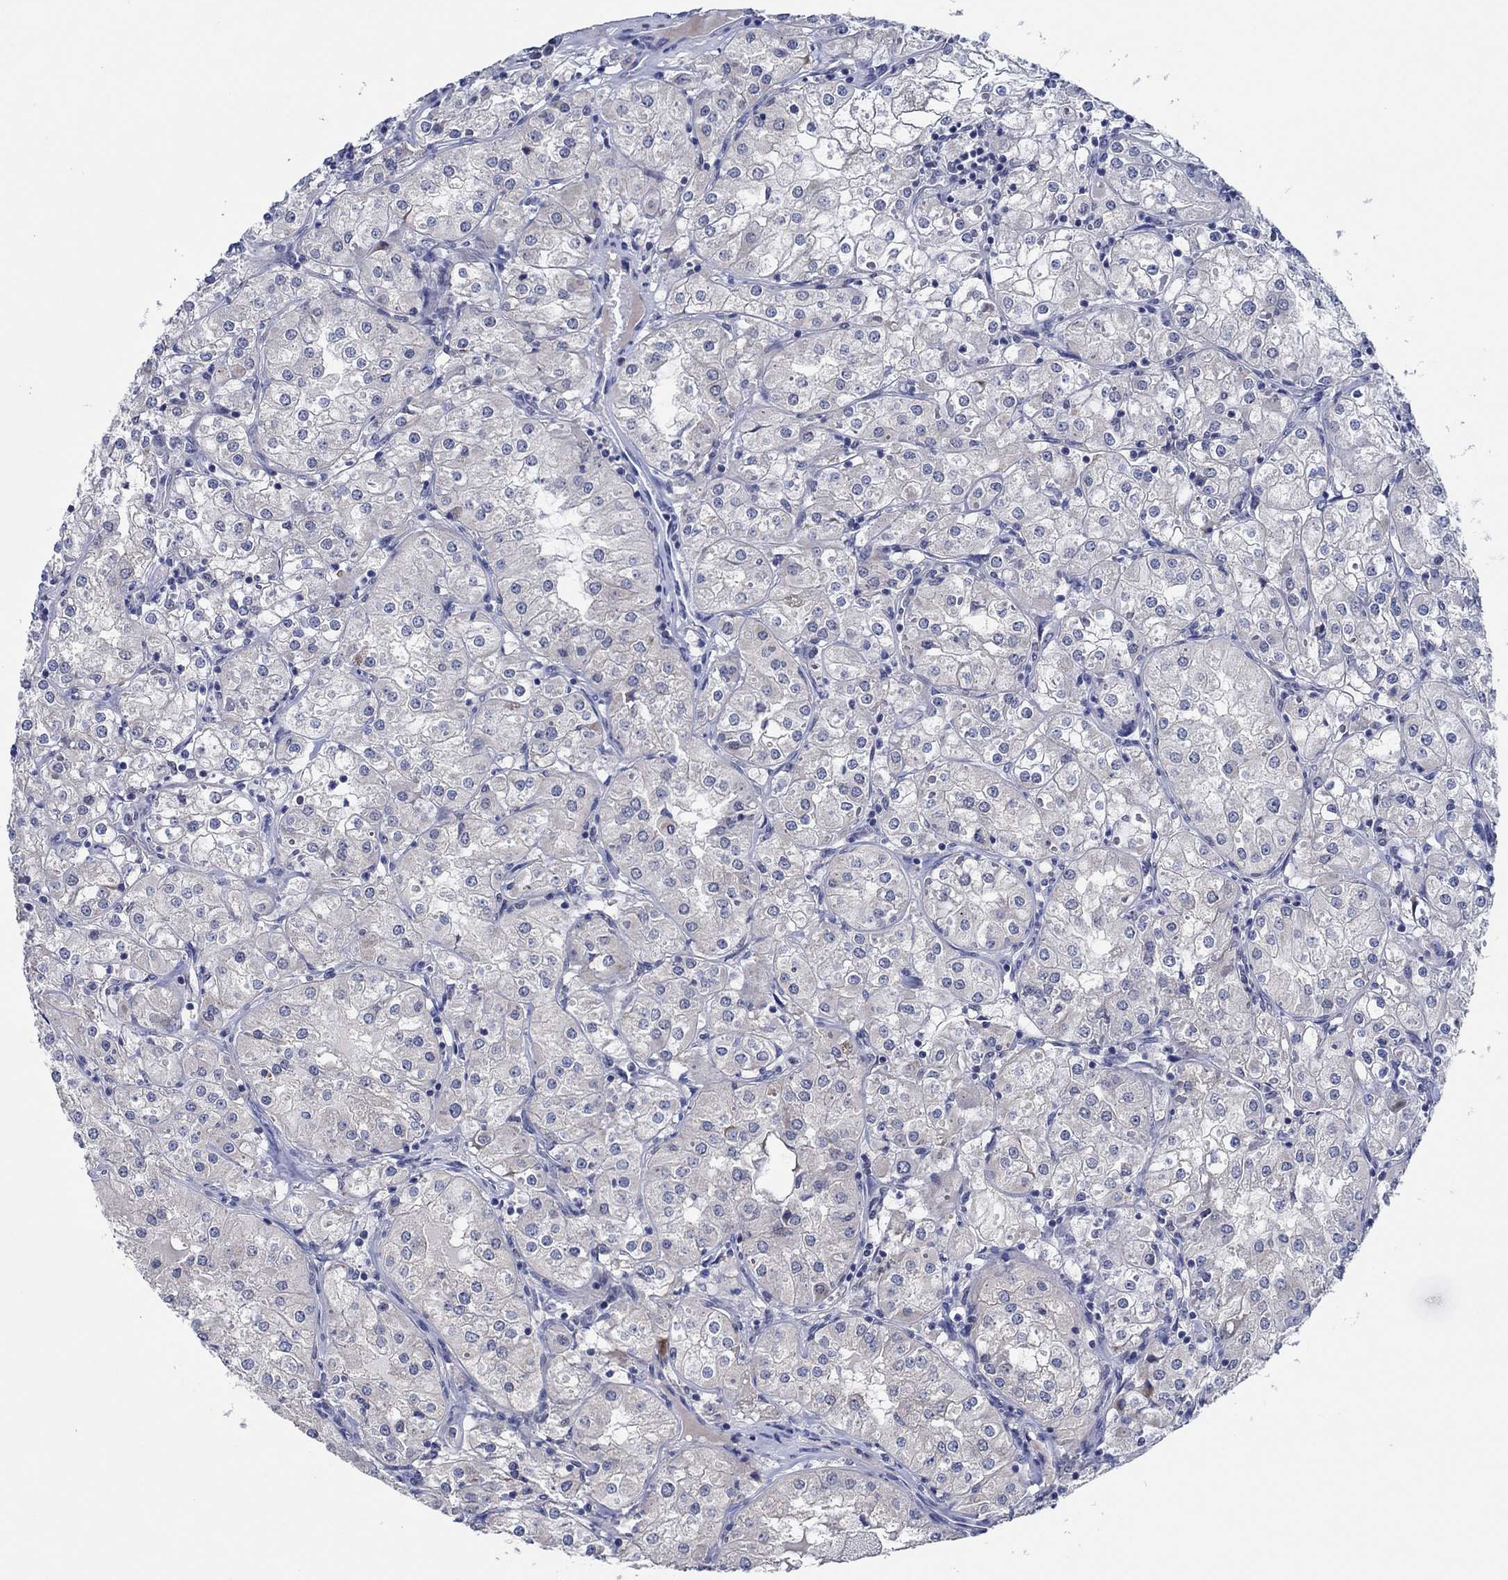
{"staining": {"intensity": "negative", "quantity": "none", "location": "none"}, "tissue": "renal cancer", "cell_type": "Tumor cells", "image_type": "cancer", "snomed": [{"axis": "morphology", "description": "Adenocarcinoma, NOS"}, {"axis": "topography", "description": "Kidney"}], "caption": "The histopathology image displays no staining of tumor cells in renal cancer. The staining was performed using DAB (3,3'-diaminobenzidine) to visualize the protein expression in brown, while the nuclei were stained in blue with hematoxylin (Magnification: 20x).", "gene": "PRRT3", "patient": {"sex": "male", "age": 77}}